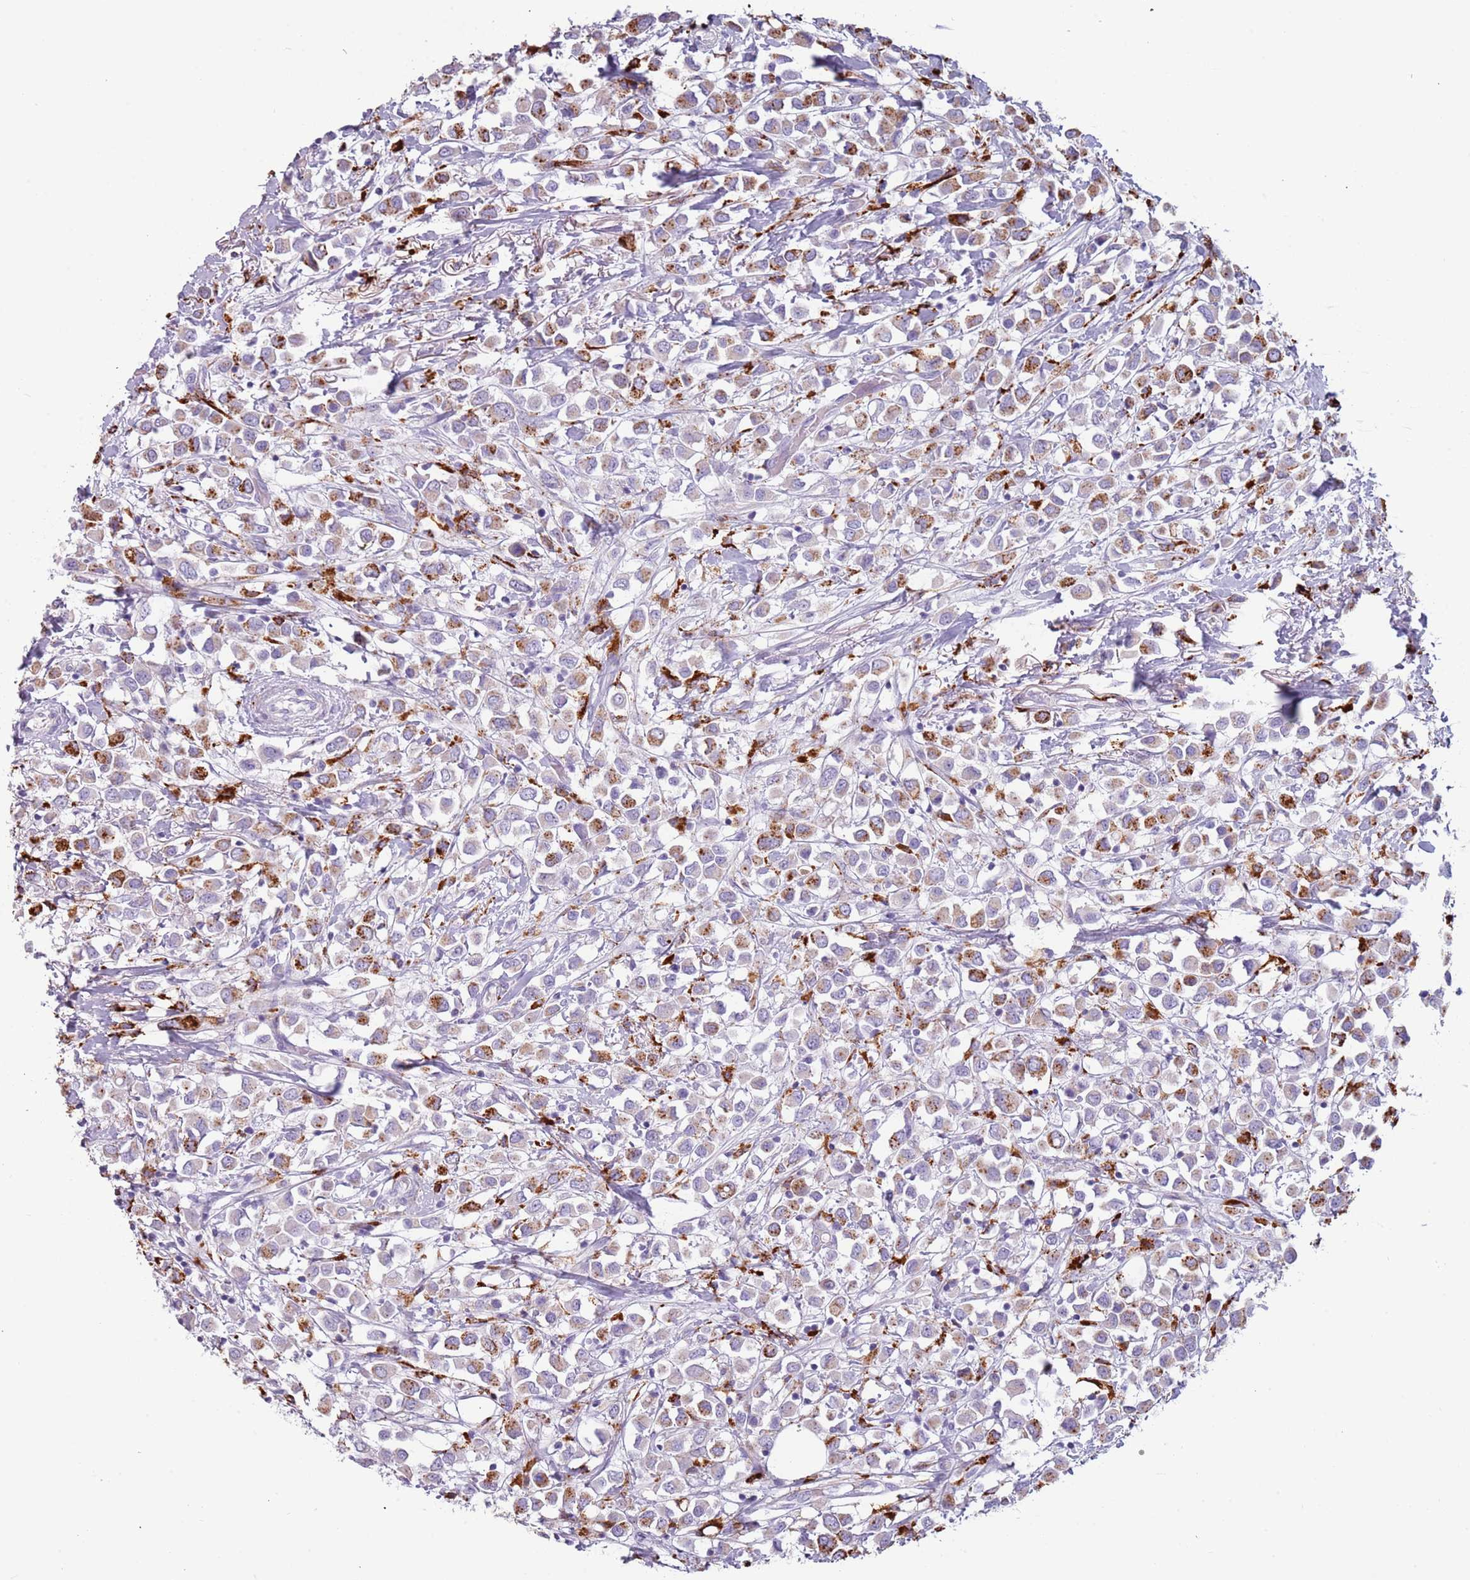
{"staining": {"intensity": "moderate", "quantity": "25%-75%", "location": "cytoplasmic/membranous"}, "tissue": "breast cancer", "cell_type": "Tumor cells", "image_type": "cancer", "snomed": [{"axis": "morphology", "description": "Duct carcinoma"}, {"axis": "topography", "description": "Breast"}], "caption": "Moderate cytoplasmic/membranous staining is seen in about 25%-75% of tumor cells in breast cancer (invasive ductal carcinoma). (Brightfield microscopy of DAB IHC at high magnification).", "gene": "NWD2", "patient": {"sex": "female", "age": 61}}